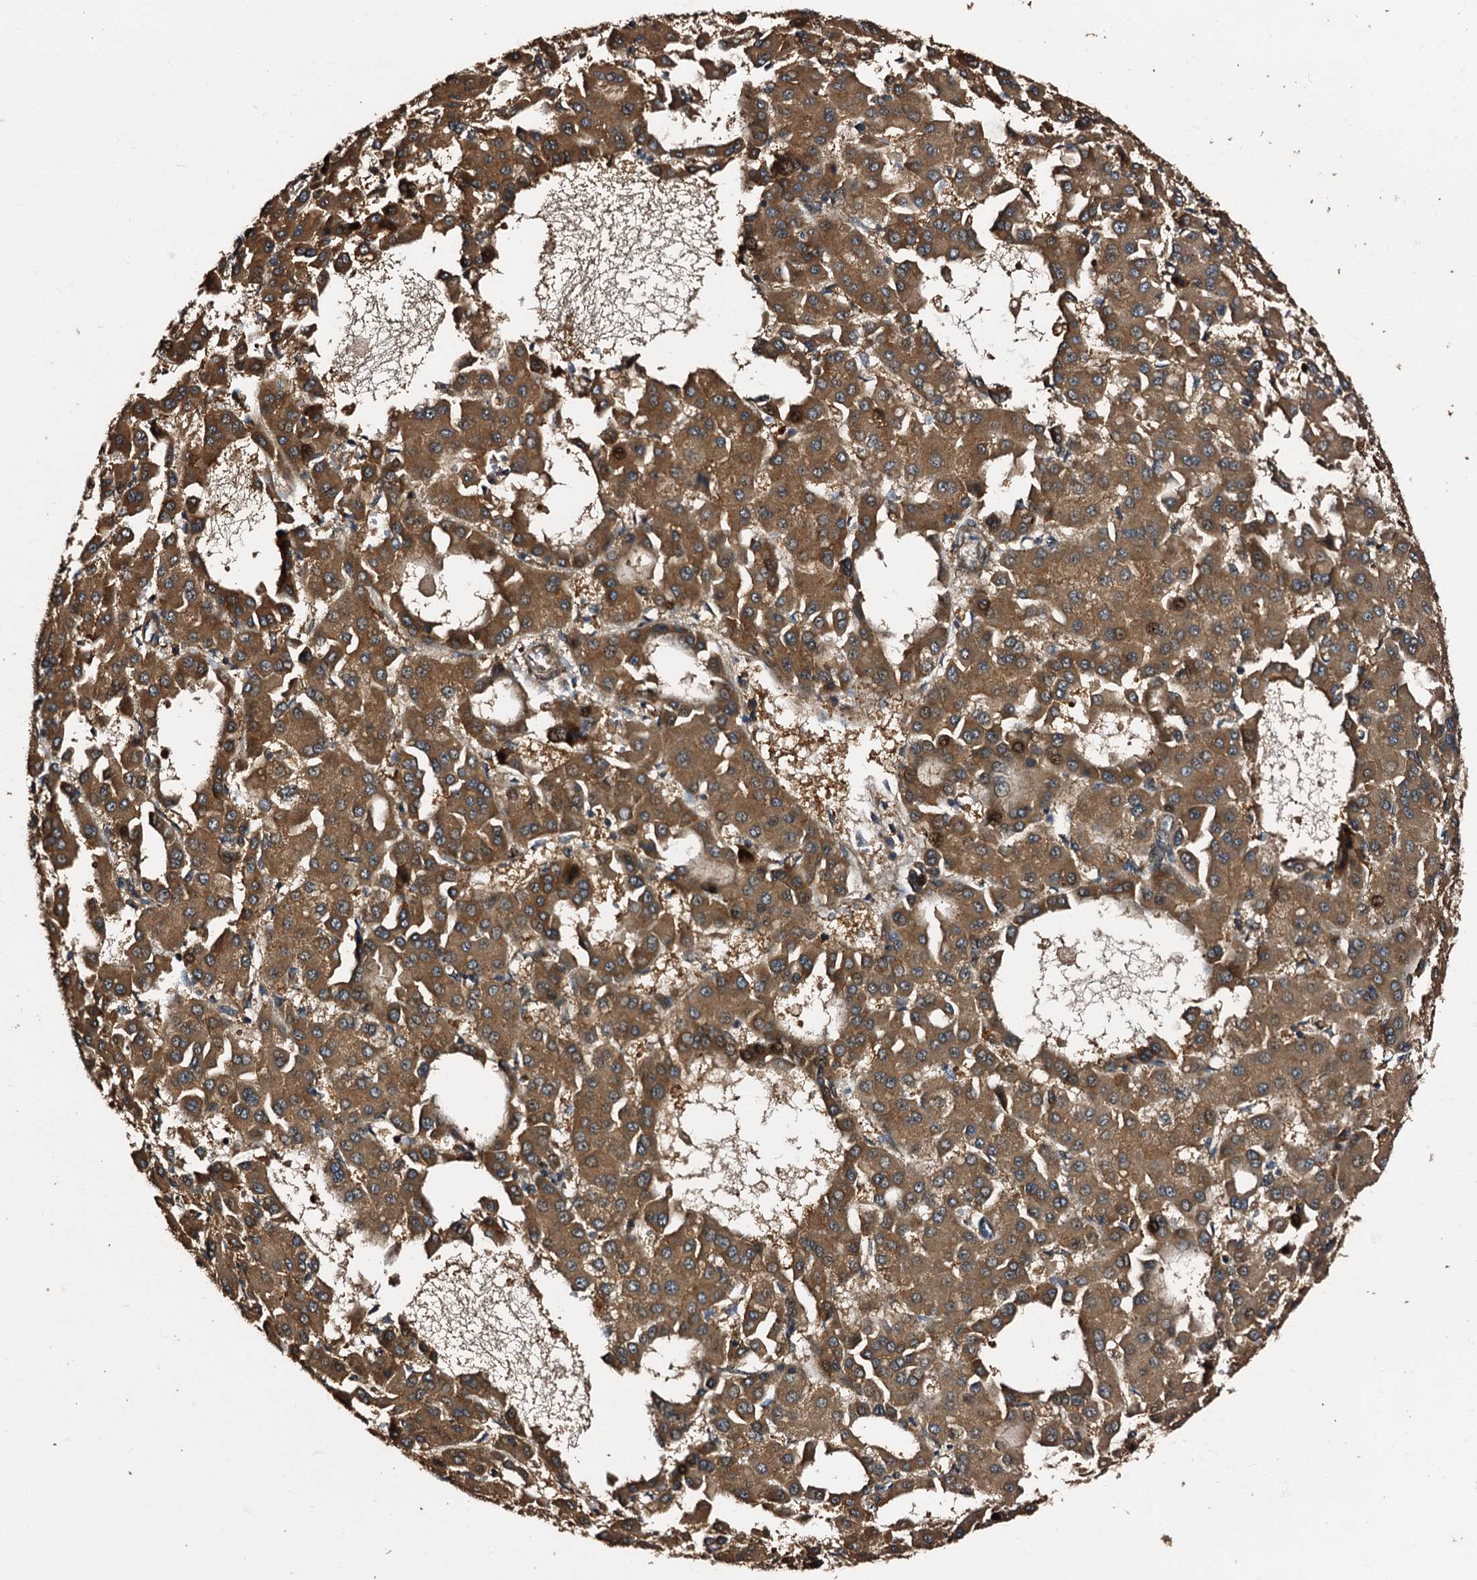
{"staining": {"intensity": "moderate", "quantity": ">75%", "location": "cytoplasmic/membranous"}, "tissue": "liver cancer", "cell_type": "Tumor cells", "image_type": "cancer", "snomed": [{"axis": "morphology", "description": "Carcinoma, Hepatocellular, NOS"}, {"axis": "topography", "description": "Liver"}], "caption": "This histopathology image demonstrates IHC staining of liver hepatocellular carcinoma, with medium moderate cytoplasmic/membranous positivity in about >75% of tumor cells.", "gene": "PEX5", "patient": {"sex": "male", "age": 47}}